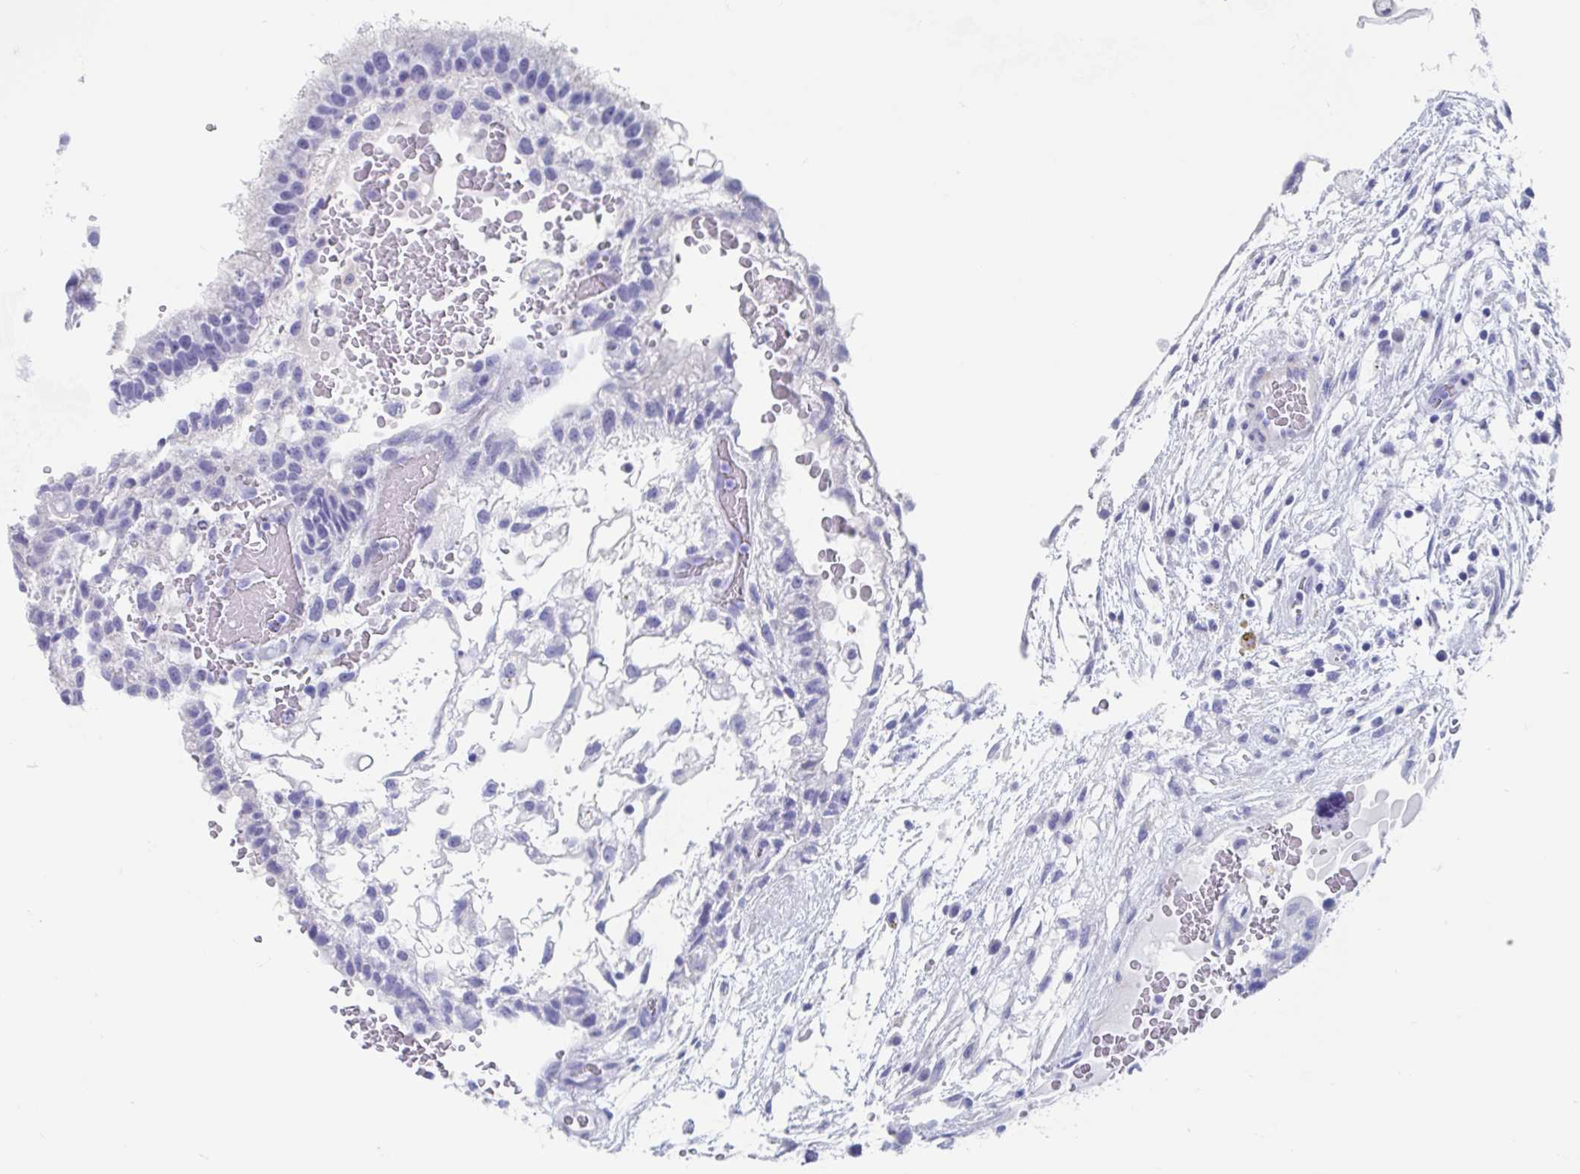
{"staining": {"intensity": "negative", "quantity": "none", "location": "none"}, "tissue": "testis cancer", "cell_type": "Tumor cells", "image_type": "cancer", "snomed": [{"axis": "morphology", "description": "Normal tissue, NOS"}, {"axis": "morphology", "description": "Carcinoma, Embryonal, NOS"}, {"axis": "topography", "description": "Testis"}], "caption": "Histopathology image shows no protein expression in tumor cells of testis cancer tissue. (IHC, brightfield microscopy, high magnification).", "gene": "SHCBP1L", "patient": {"sex": "male", "age": 32}}